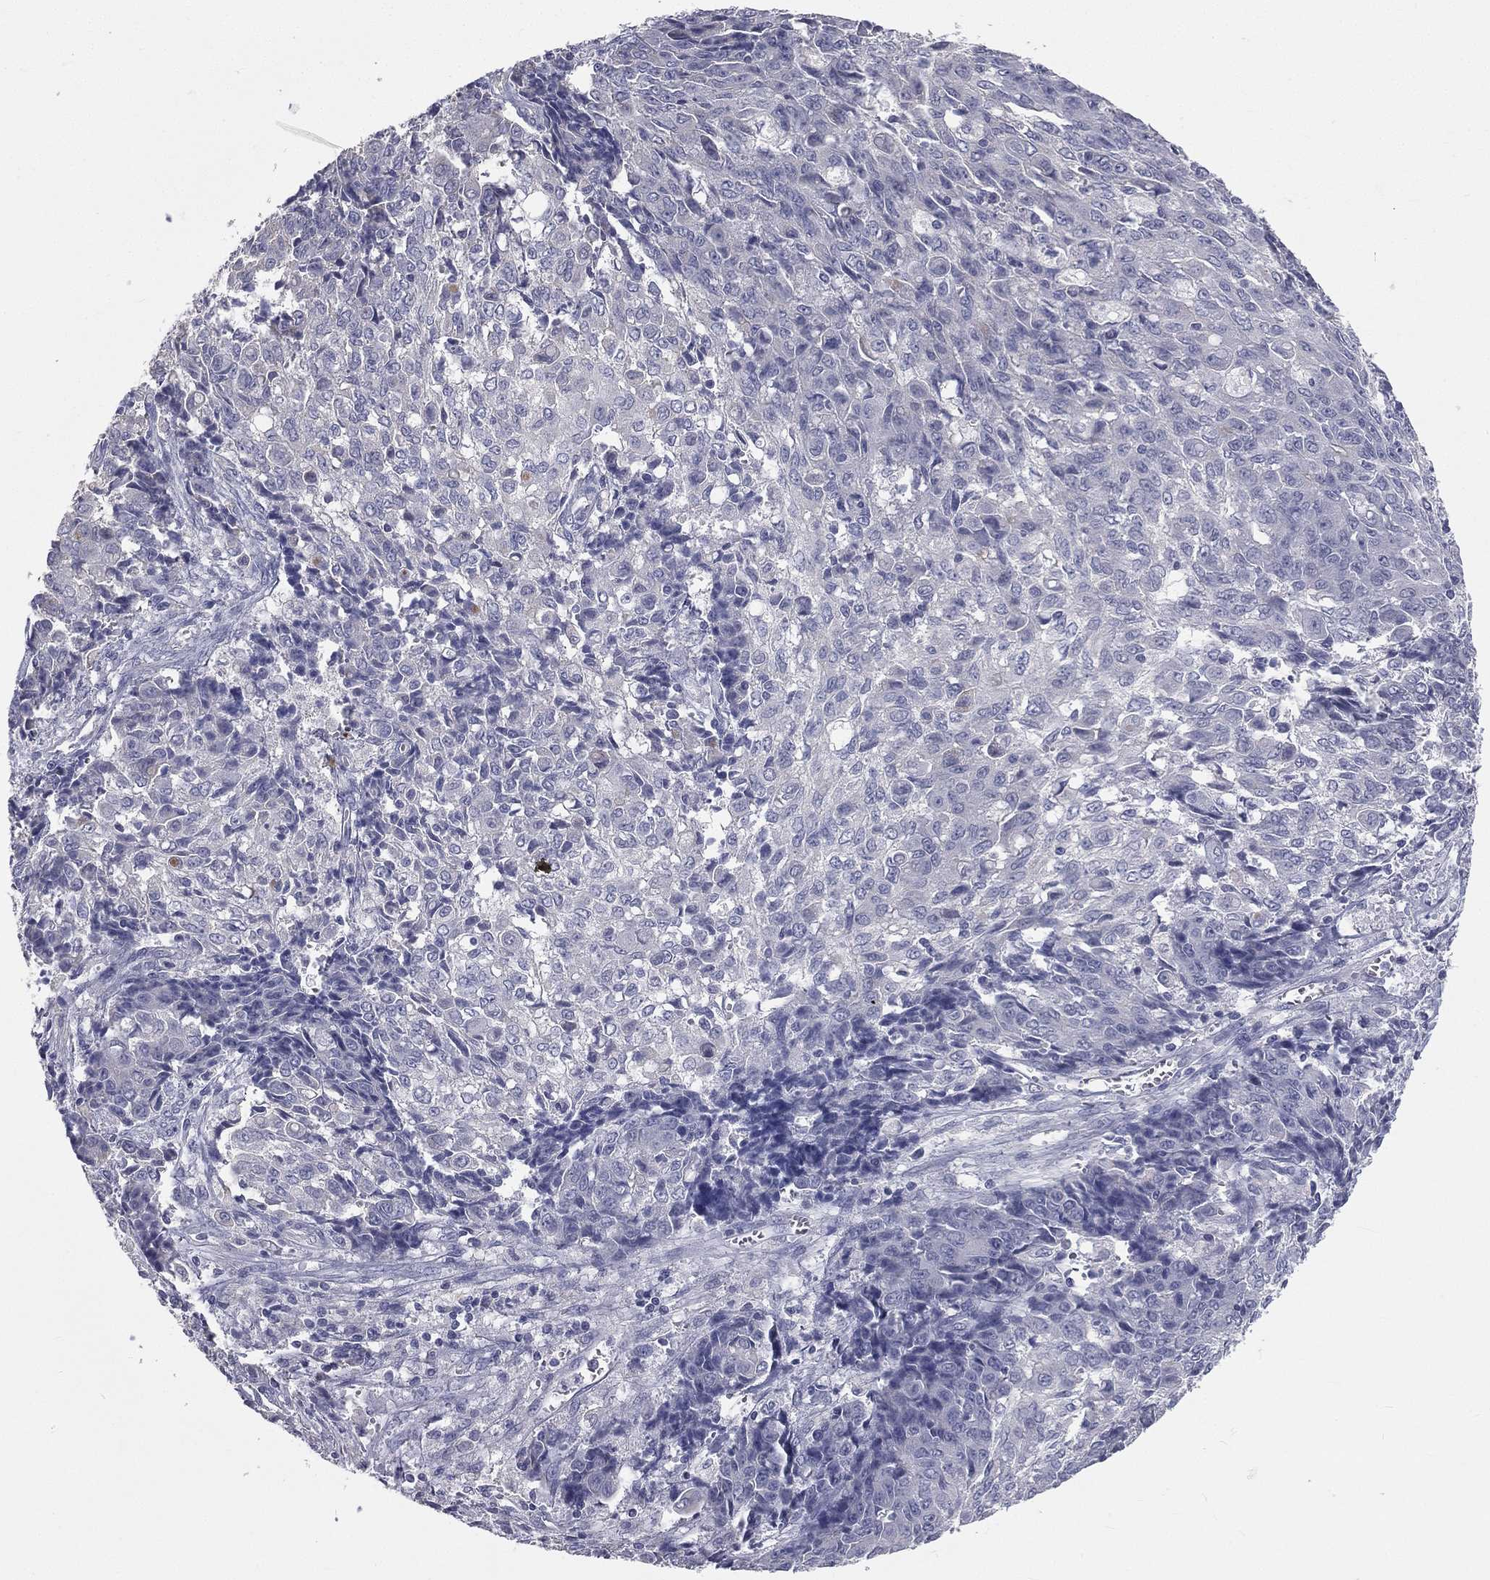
{"staining": {"intensity": "negative", "quantity": "none", "location": "none"}, "tissue": "ovarian cancer", "cell_type": "Tumor cells", "image_type": "cancer", "snomed": [{"axis": "morphology", "description": "Carcinoma, endometroid"}, {"axis": "topography", "description": "Ovary"}], "caption": "Immunohistochemical staining of human ovarian endometroid carcinoma displays no significant staining in tumor cells.", "gene": "MUC13", "patient": {"sex": "female", "age": 42}}